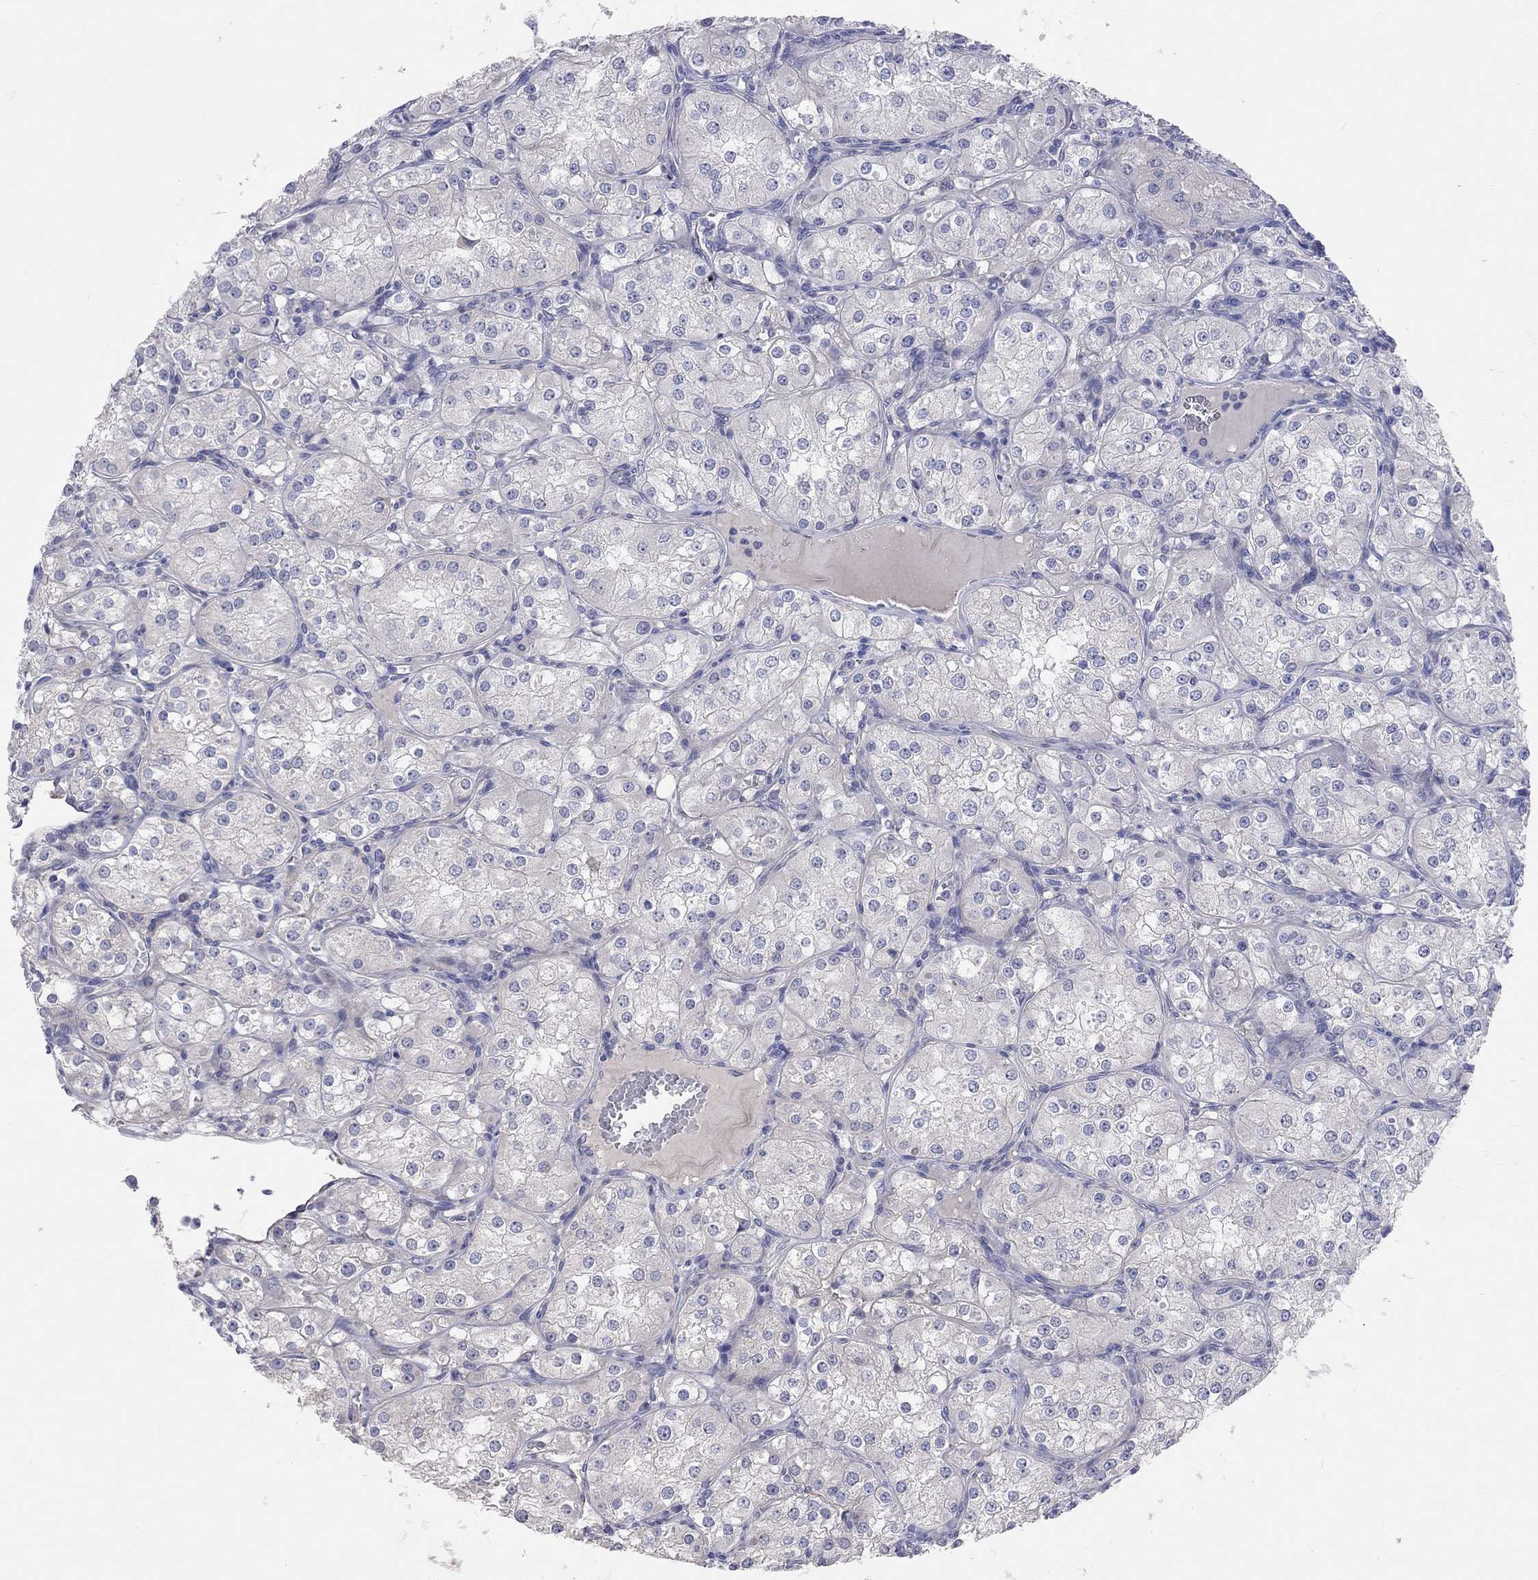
{"staining": {"intensity": "negative", "quantity": "none", "location": "none"}, "tissue": "renal cancer", "cell_type": "Tumor cells", "image_type": "cancer", "snomed": [{"axis": "morphology", "description": "Adenocarcinoma, NOS"}, {"axis": "topography", "description": "Kidney"}], "caption": "IHC photomicrograph of renal cancer (adenocarcinoma) stained for a protein (brown), which shows no positivity in tumor cells. (DAB IHC, high magnification).", "gene": "KCNB1", "patient": {"sex": "male", "age": 77}}